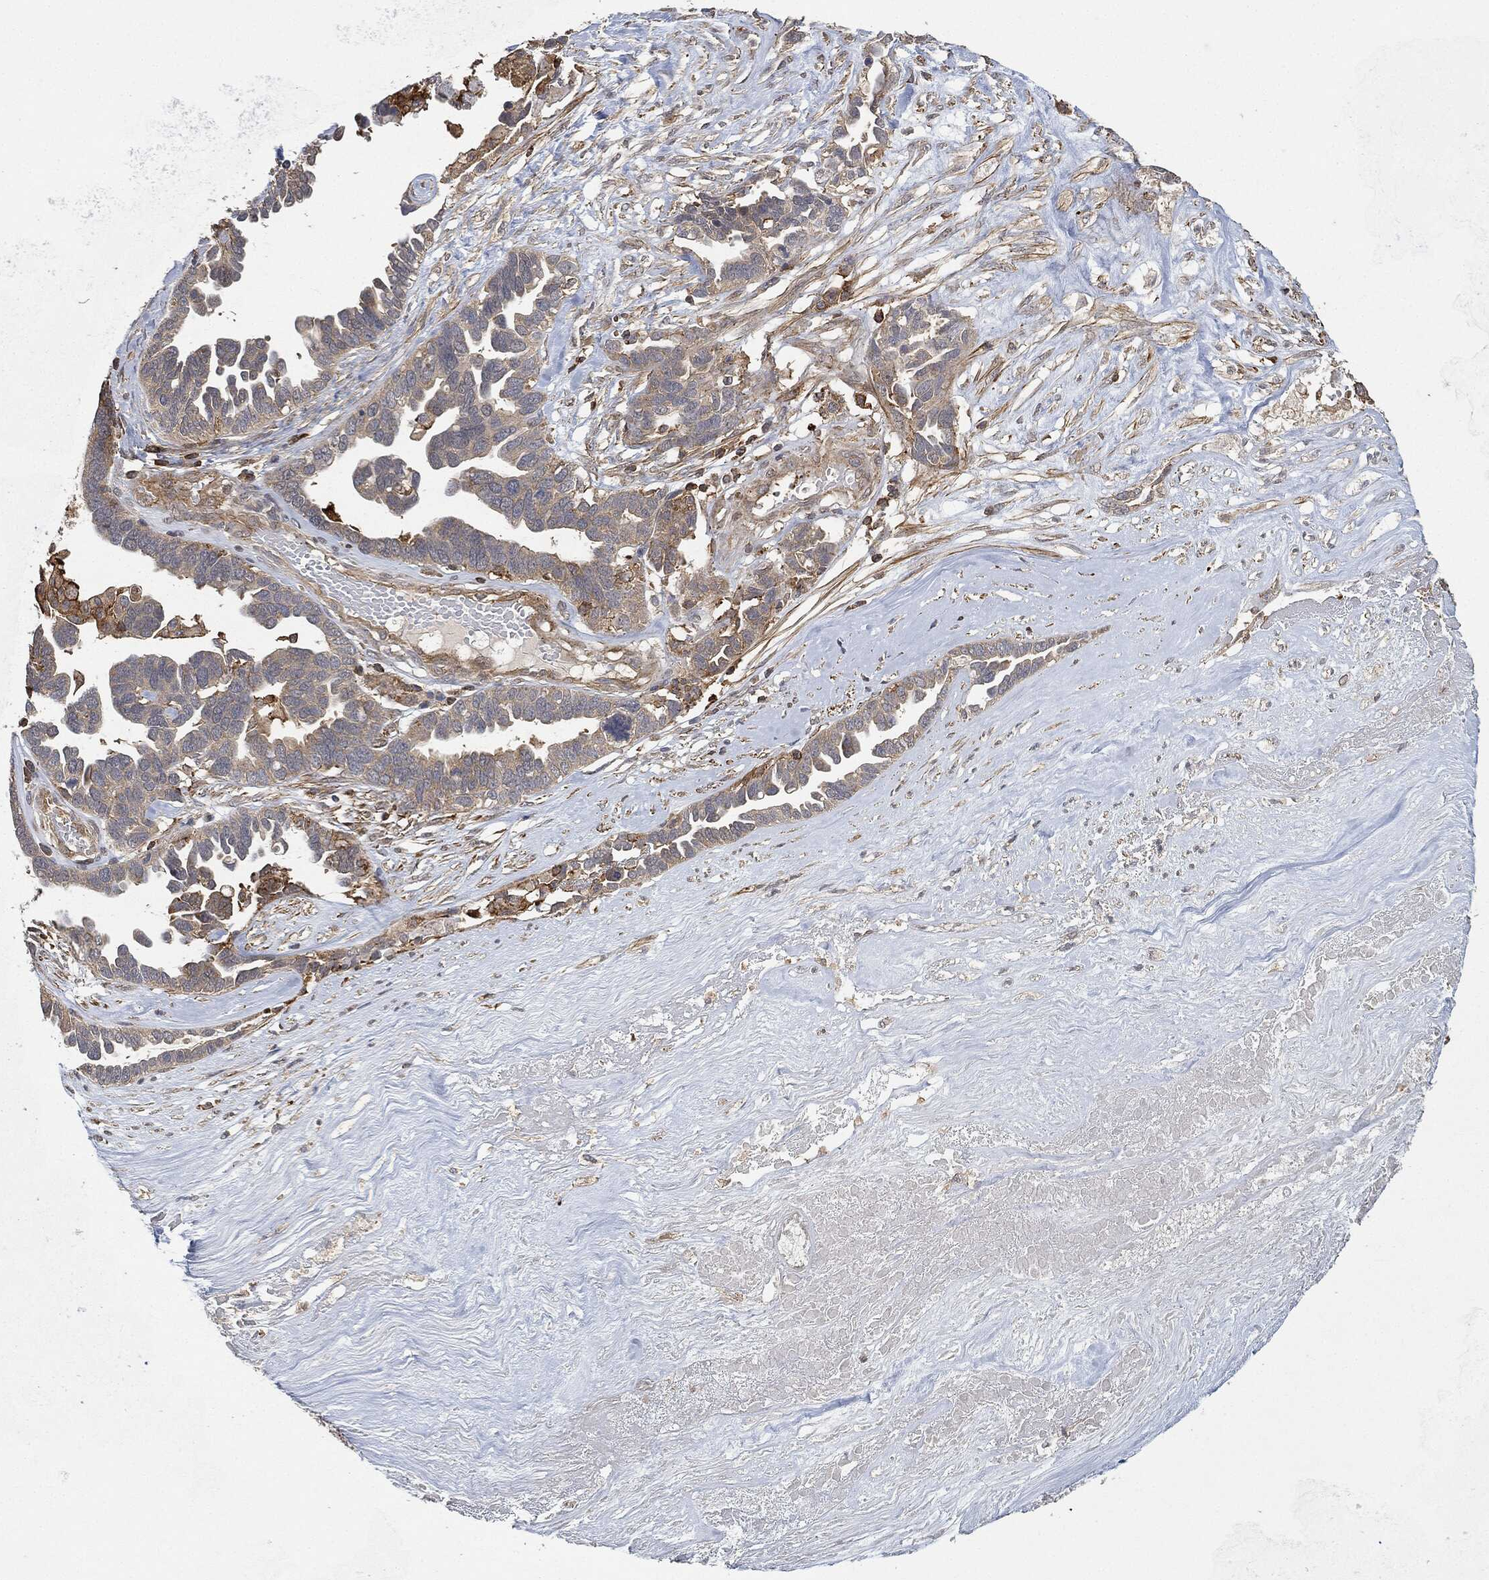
{"staining": {"intensity": "weak", "quantity": "25%-75%", "location": "cytoplasmic/membranous"}, "tissue": "ovarian cancer", "cell_type": "Tumor cells", "image_type": "cancer", "snomed": [{"axis": "morphology", "description": "Cystadenocarcinoma, serous, NOS"}, {"axis": "topography", "description": "Ovary"}], "caption": "This image shows immunohistochemistry staining of human ovarian cancer, with low weak cytoplasmic/membranous staining in about 25%-75% of tumor cells.", "gene": "TPT1", "patient": {"sex": "female", "age": 54}}